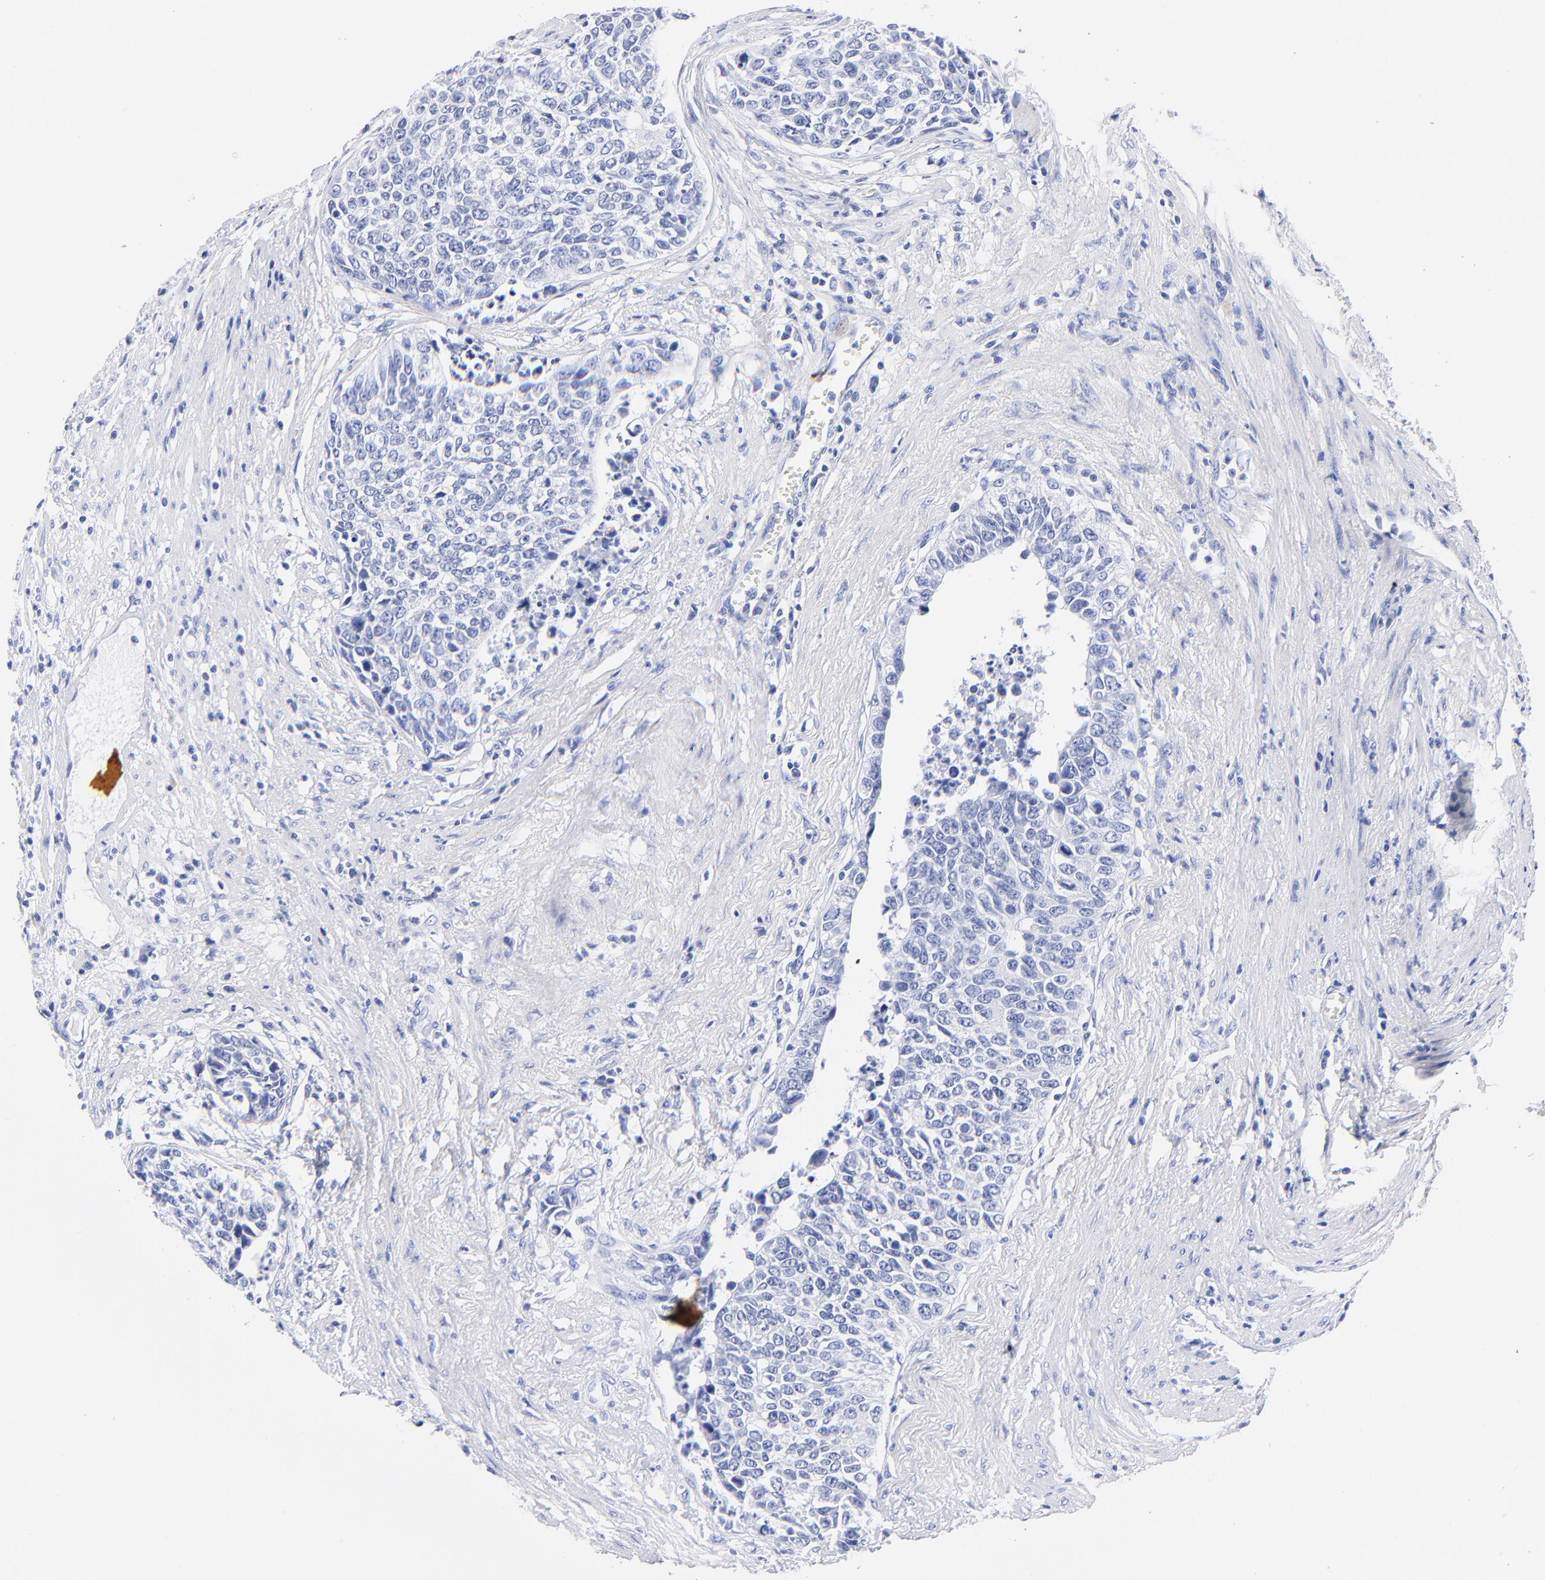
{"staining": {"intensity": "negative", "quantity": "none", "location": "none"}, "tissue": "urothelial cancer", "cell_type": "Tumor cells", "image_type": "cancer", "snomed": [{"axis": "morphology", "description": "Urothelial carcinoma, High grade"}, {"axis": "topography", "description": "Urinary bladder"}], "caption": "Urothelial cancer was stained to show a protein in brown. There is no significant staining in tumor cells.", "gene": "HORMAD2", "patient": {"sex": "male", "age": 81}}